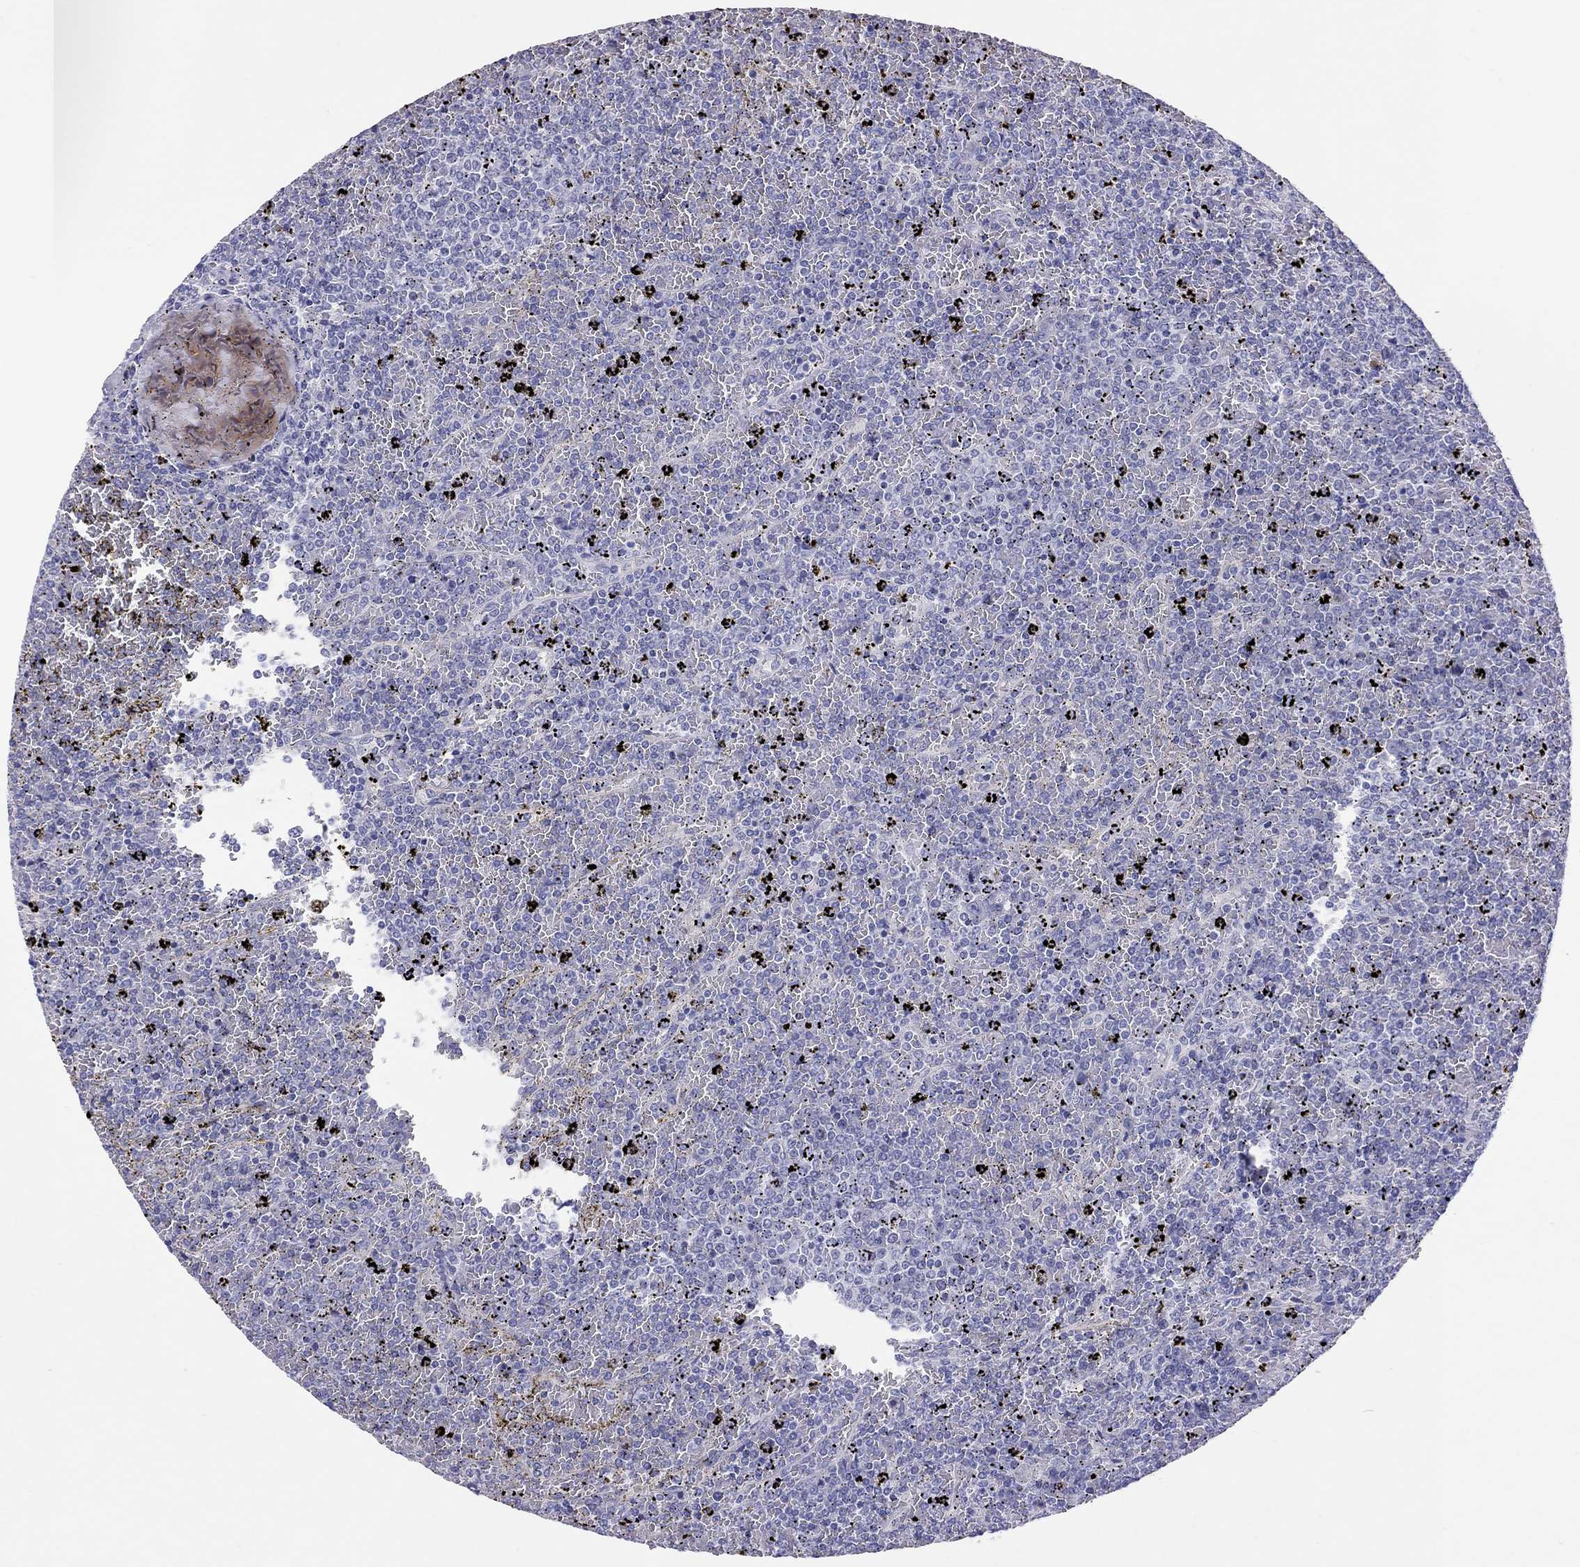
{"staining": {"intensity": "negative", "quantity": "none", "location": "none"}, "tissue": "lymphoma", "cell_type": "Tumor cells", "image_type": "cancer", "snomed": [{"axis": "morphology", "description": "Malignant lymphoma, non-Hodgkin's type, Low grade"}, {"axis": "topography", "description": "Spleen"}], "caption": "An immunohistochemistry micrograph of malignant lymphoma, non-Hodgkin's type (low-grade) is shown. There is no staining in tumor cells of malignant lymphoma, non-Hodgkin's type (low-grade). The staining is performed using DAB brown chromogen with nuclei counter-stained in using hematoxylin.", "gene": "PSMB11", "patient": {"sex": "female", "age": 77}}